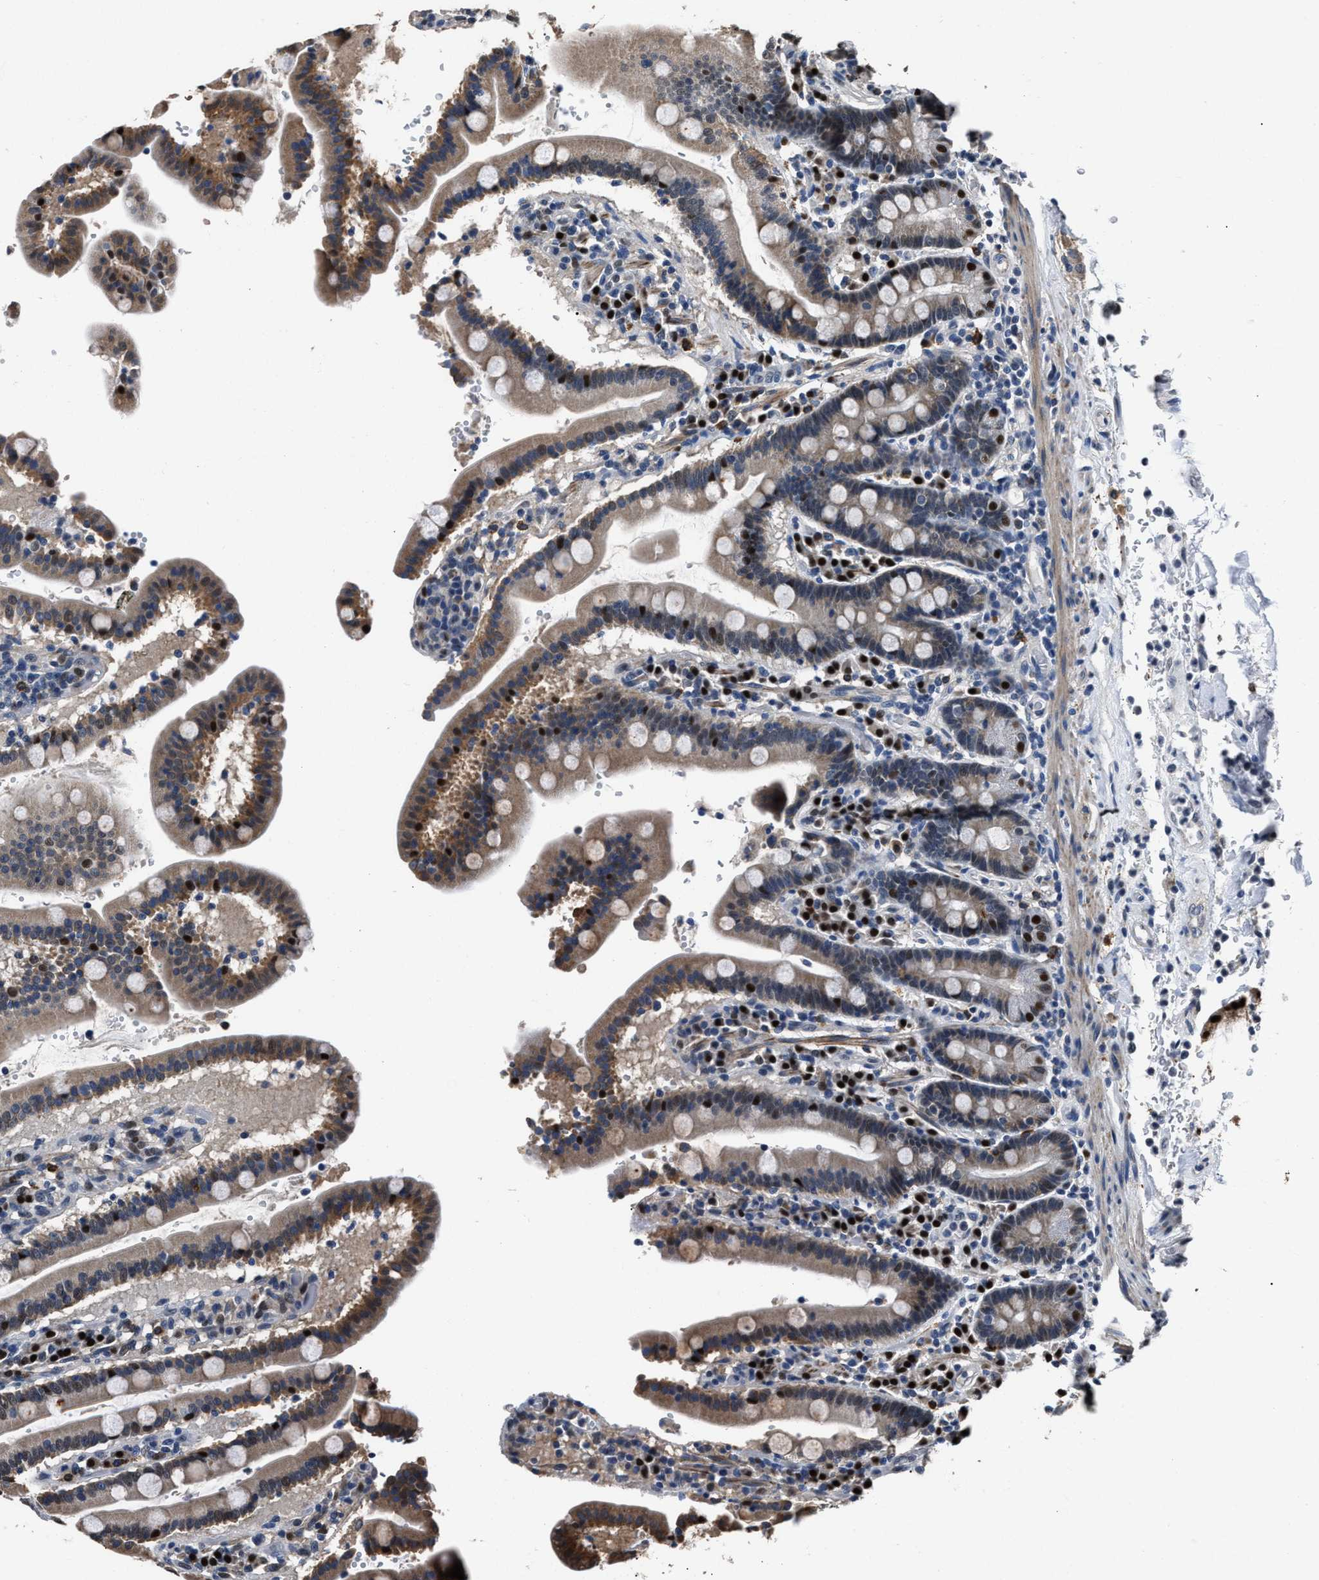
{"staining": {"intensity": "moderate", "quantity": "25%-75%", "location": "cytoplasmic/membranous"}, "tissue": "duodenum", "cell_type": "Glandular cells", "image_type": "normal", "snomed": [{"axis": "morphology", "description": "Normal tissue, NOS"}, {"axis": "topography", "description": "Small intestine, NOS"}], "caption": "High-magnification brightfield microscopy of normal duodenum stained with DAB (3,3'-diaminobenzidine) (brown) and counterstained with hematoxylin (blue). glandular cells exhibit moderate cytoplasmic/membranous expression is identified in about25%-75% of cells.", "gene": "NSUN5", "patient": {"sex": "female", "age": 71}}